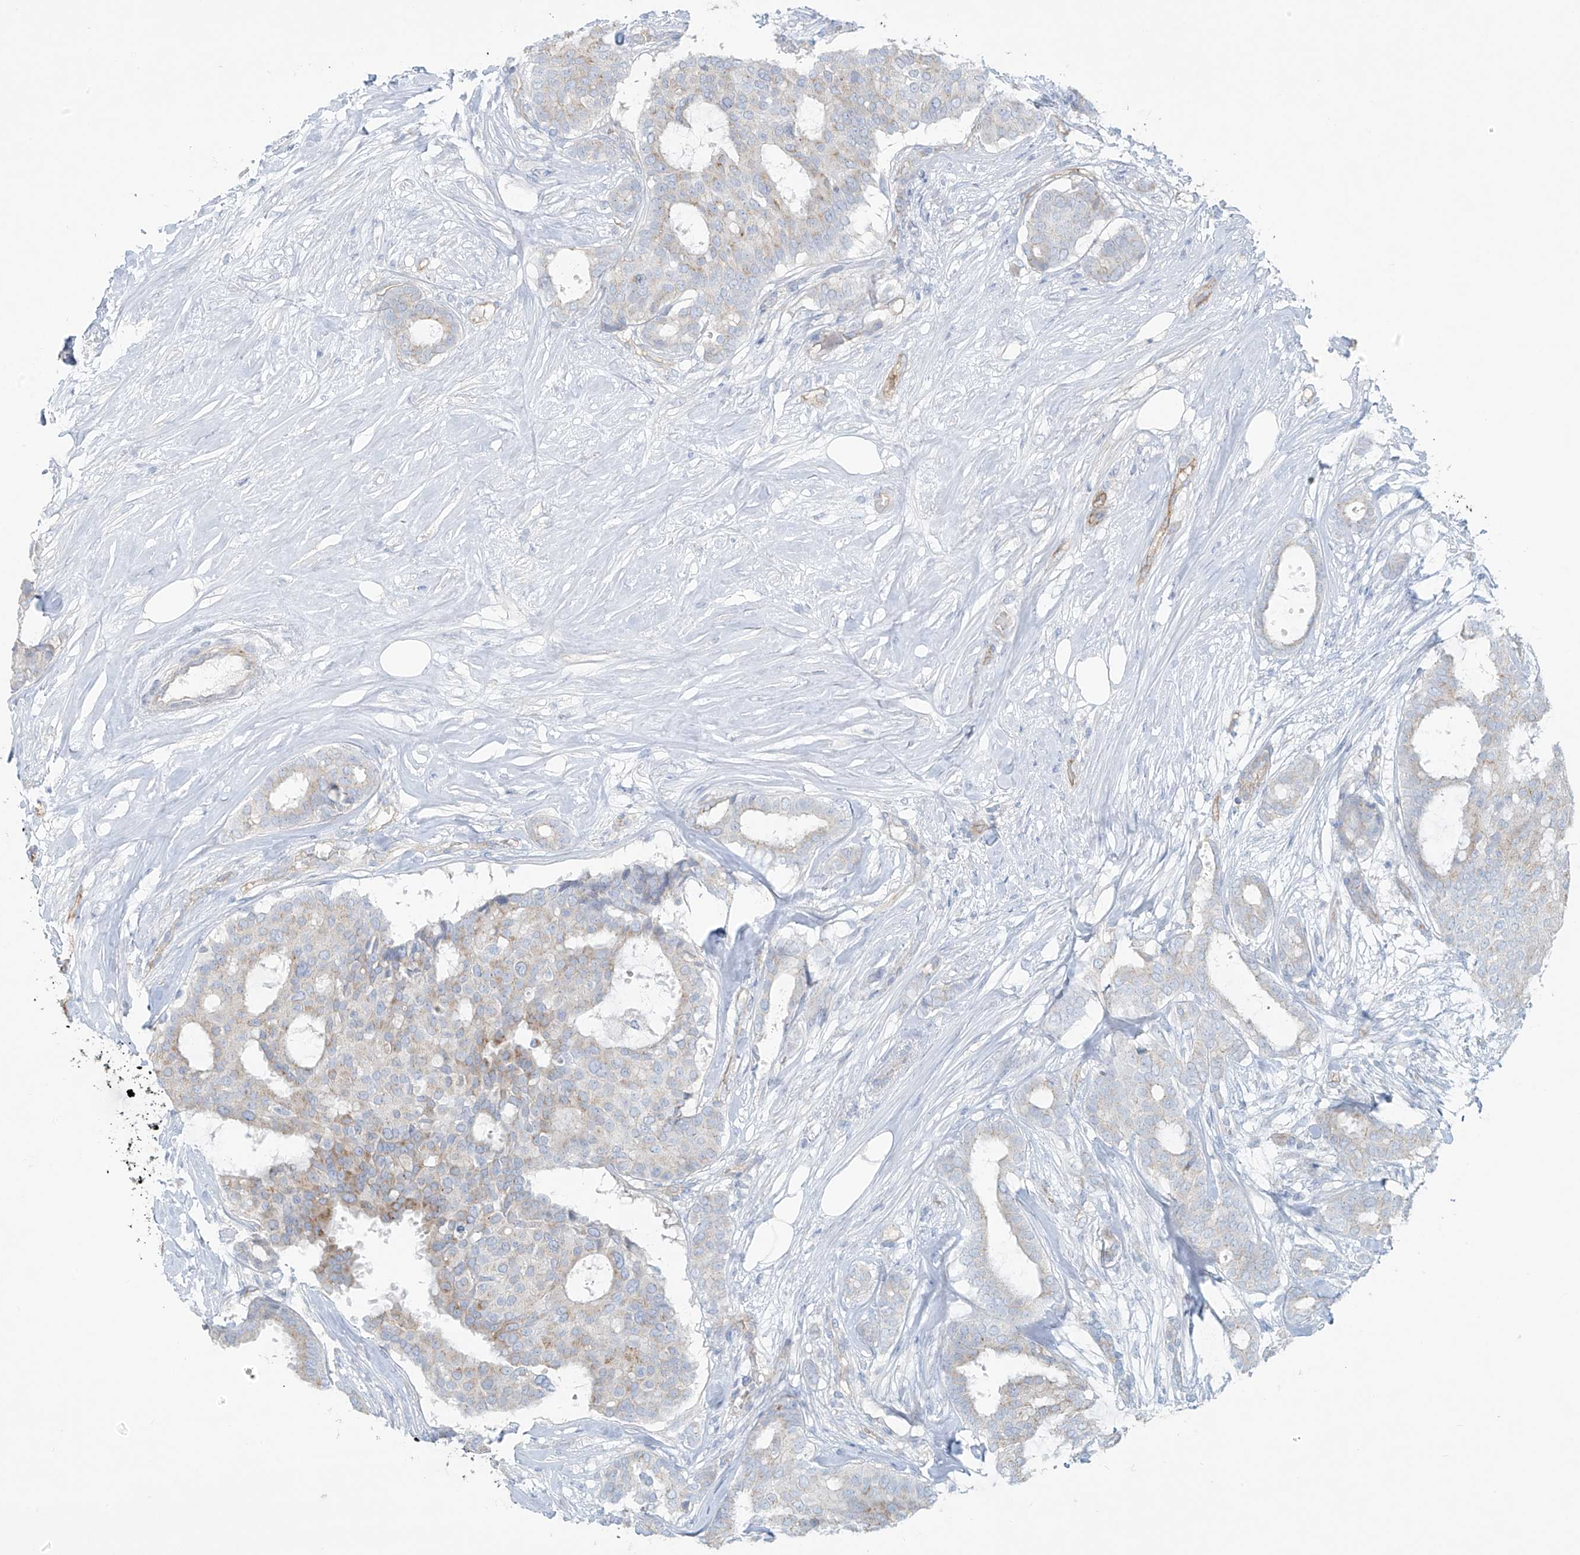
{"staining": {"intensity": "negative", "quantity": "none", "location": "none"}, "tissue": "breast cancer", "cell_type": "Tumor cells", "image_type": "cancer", "snomed": [{"axis": "morphology", "description": "Duct carcinoma"}, {"axis": "topography", "description": "Breast"}], "caption": "Tumor cells show no significant protein positivity in breast cancer.", "gene": "VAMP5", "patient": {"sex": "female", "age": 75}}